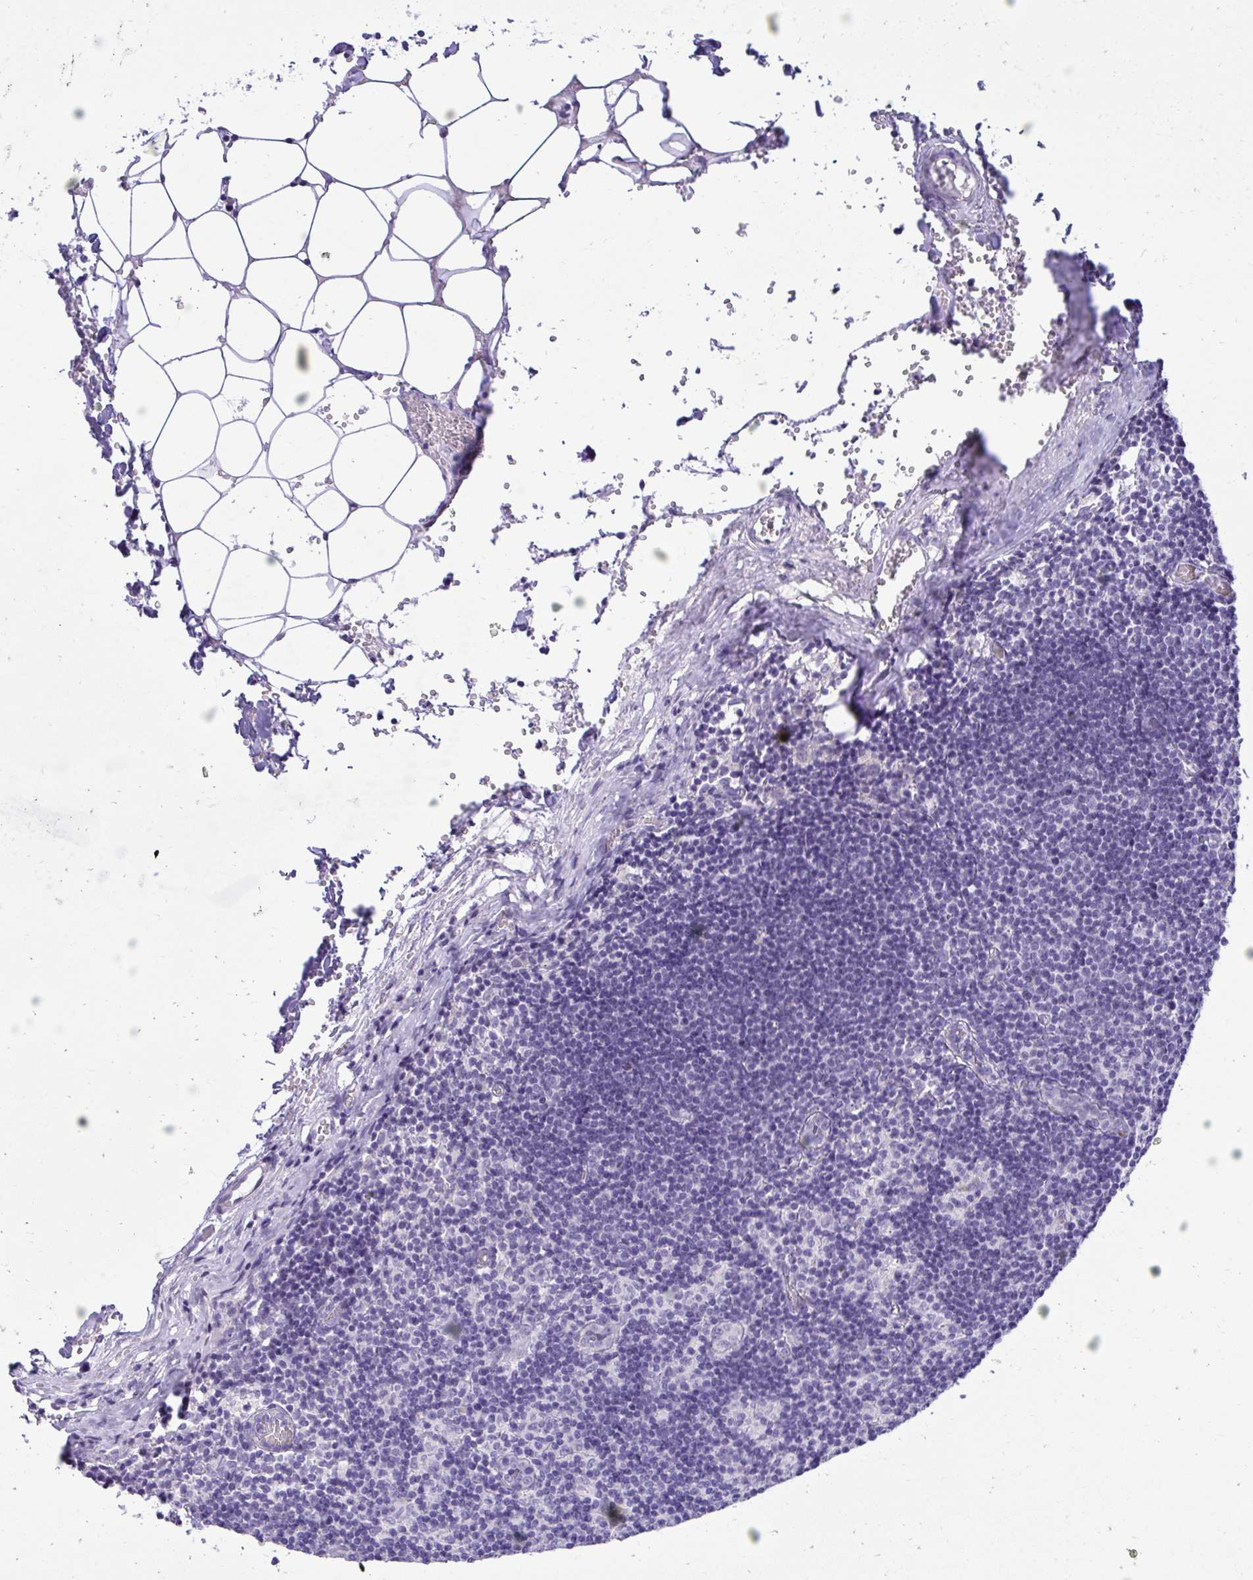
{"staining": {"intensity": "negative", "quantity": "none", "location": "none"}, "tissue": "lymph node", "cell_type": "Germinal center cells", "image_type": "normal", "snomed": [{"axis": "morphology", "description": "Normal tissue, NOS"}, {"axis": "topography", "description": "Lymph node"}], "caption": "A histopathology image of human lymph node is negative for staining in germinal center cells. Brightfield microscopy of immunohistochemistry stained with DAB (3,3'-diaminobenzidine) (brown) and hematoxylin (blue), captured at high magnification.", "gene": "TMCO5A", "patient": {"sex": "female", "age": 31}}